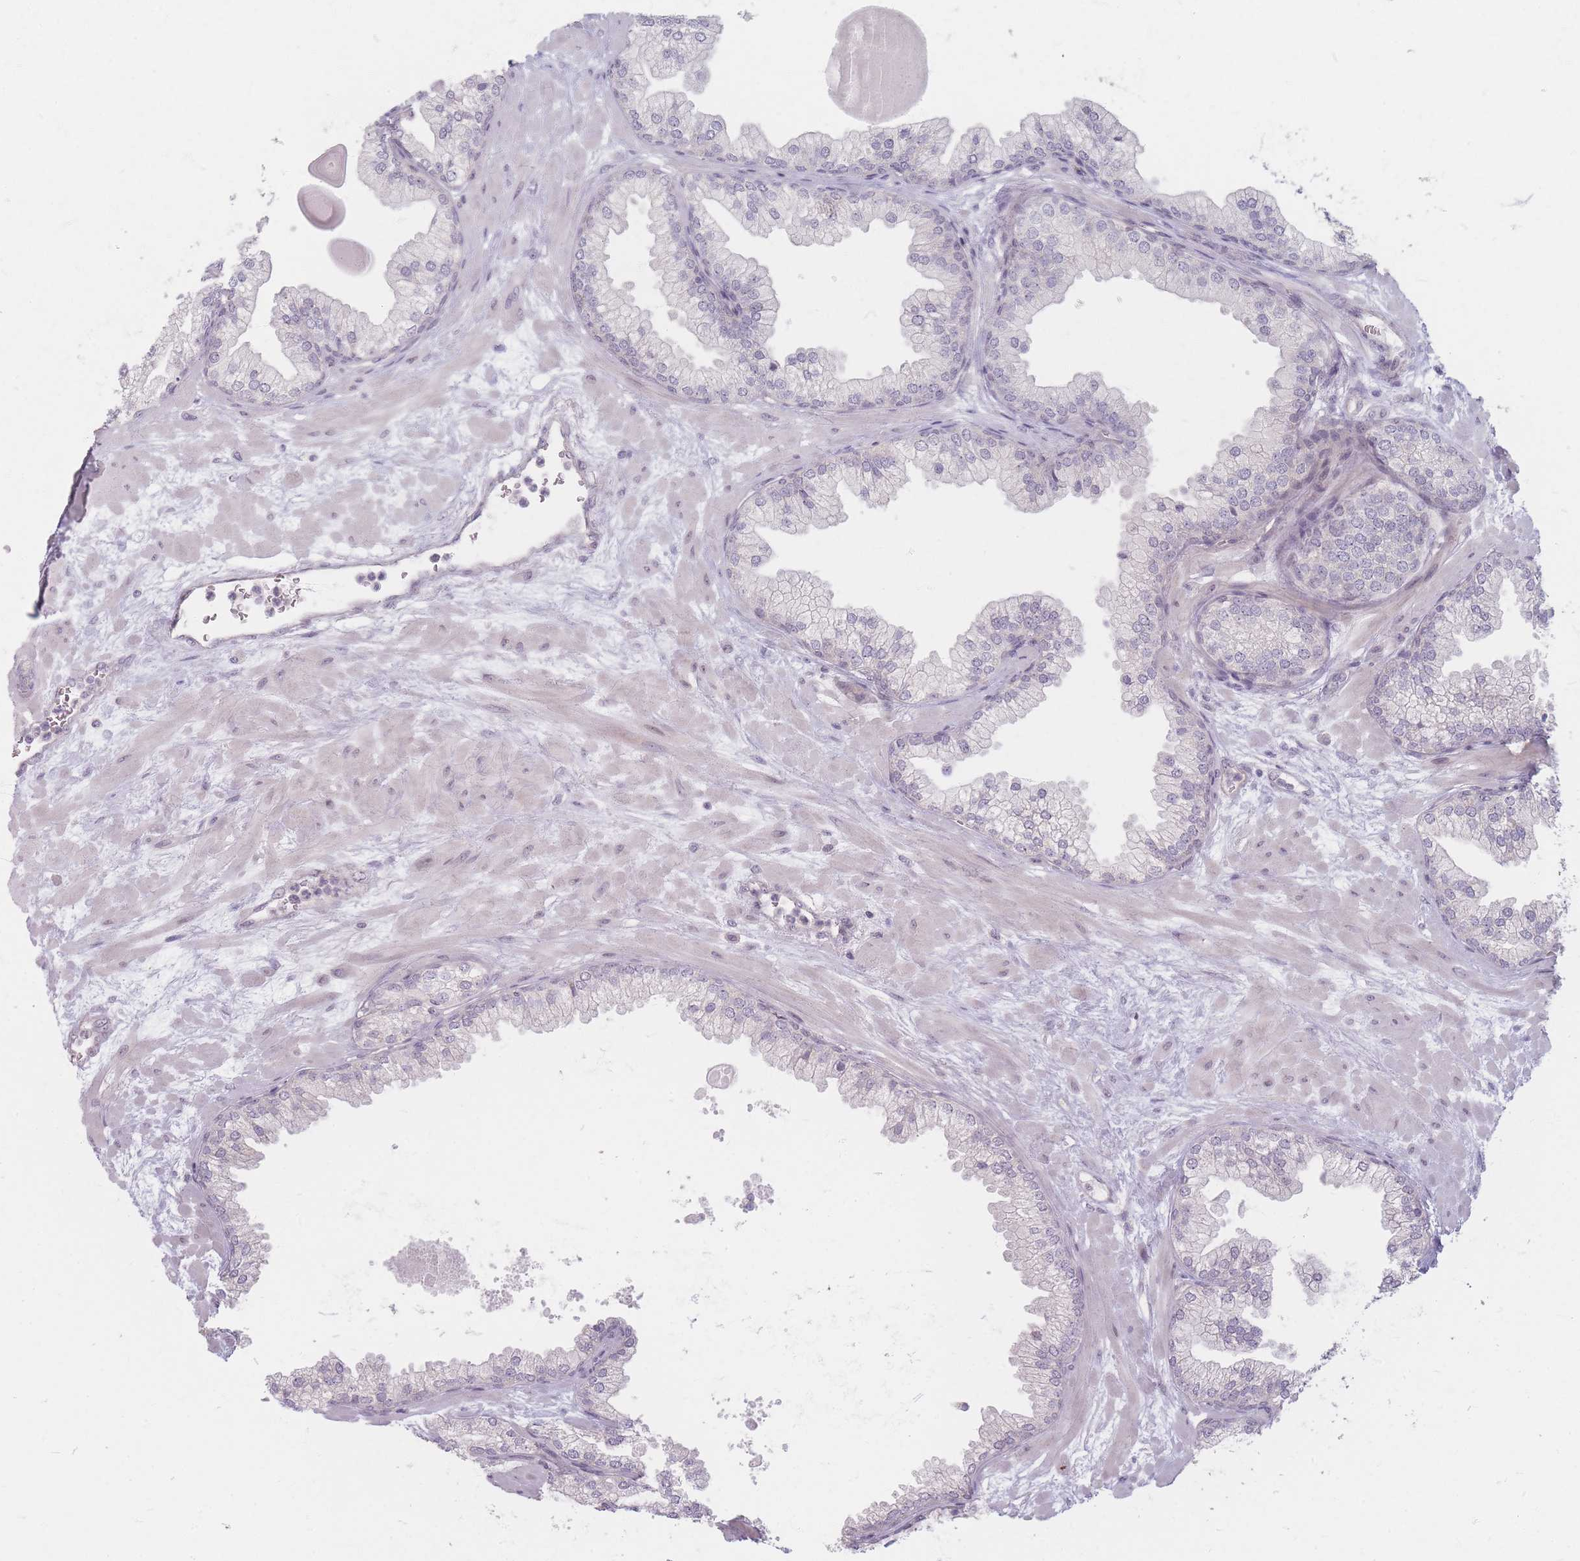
{"staining": {"intensity": "weak", "quantity": "<25%", "location": "cytoplasmic/membranous"}, "tissue": "prostate", "cell_type": "Glandular cells", "image_type": "normal", "snomed": [{"axis": "morphology", "description": "Normal tissue, NOS"}, {"axis": "topography", "description": "Prostate"}], "caption": "This is a micrograph of IHC staining of benign prostate, which shows no expression in glandular cells. (DAB immunohistochemistry (IHC) visualized using brightfield microscopy, high magnification).", "gene": "GABRA6", "patient": {"sex": "male", "age": 61}}